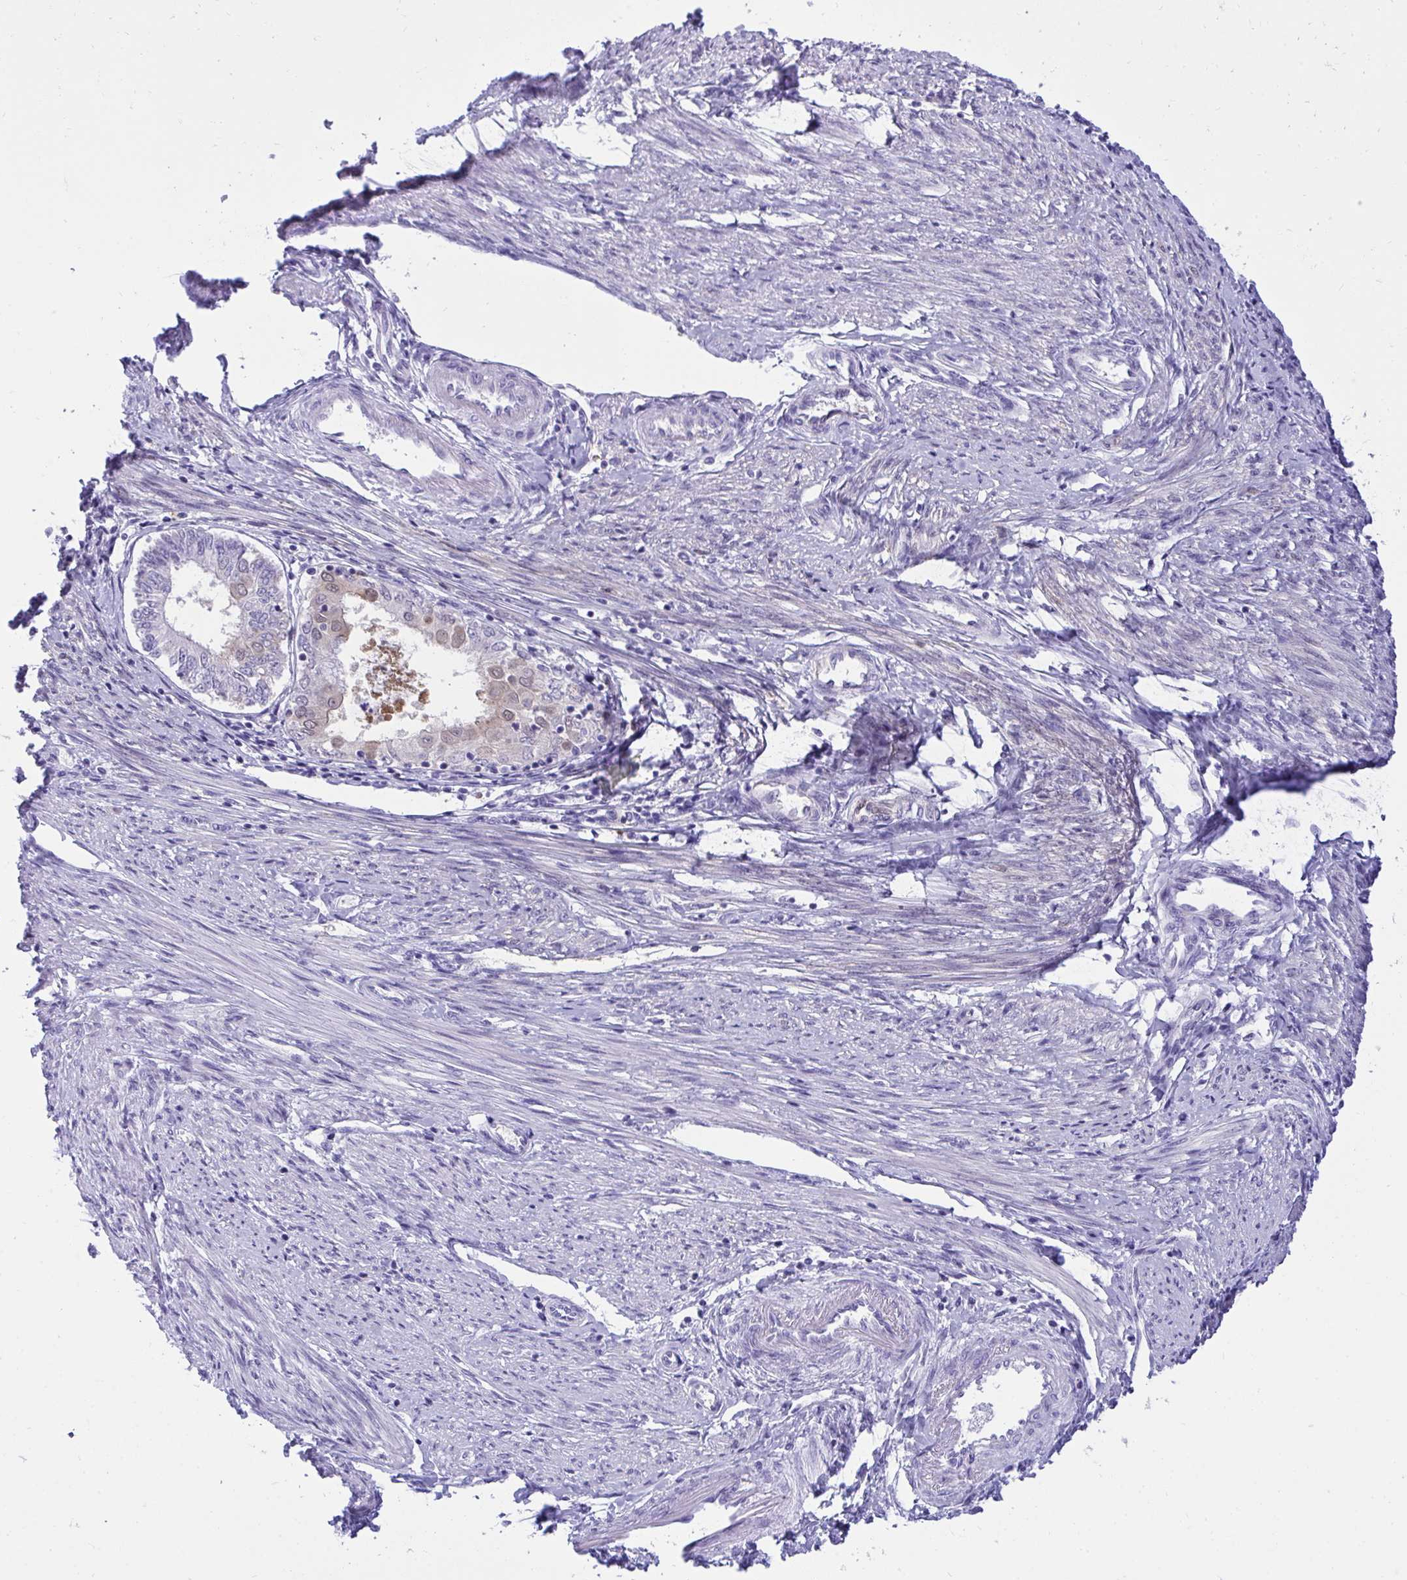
{"staining": {"intensity": "weak", "quantity": "<25%", "location": "cytoplasmic/membranous"}, "tissue": "endometrial cancer", "cell_type": "Tumor cells", "image_type": "cancer", "snomed": [{"axis": "morphology", "description": "Adenocarcinoma, NOS"}, {"axis": "topography", "description": "Endometrium"}], "caption": "Adenocarcinoma (endometrial) stained for a protein using IHC exhibits no positivity tumor cells.", "gene": "PGM2L1", "patient": {"sex": "female", "age": 68}}